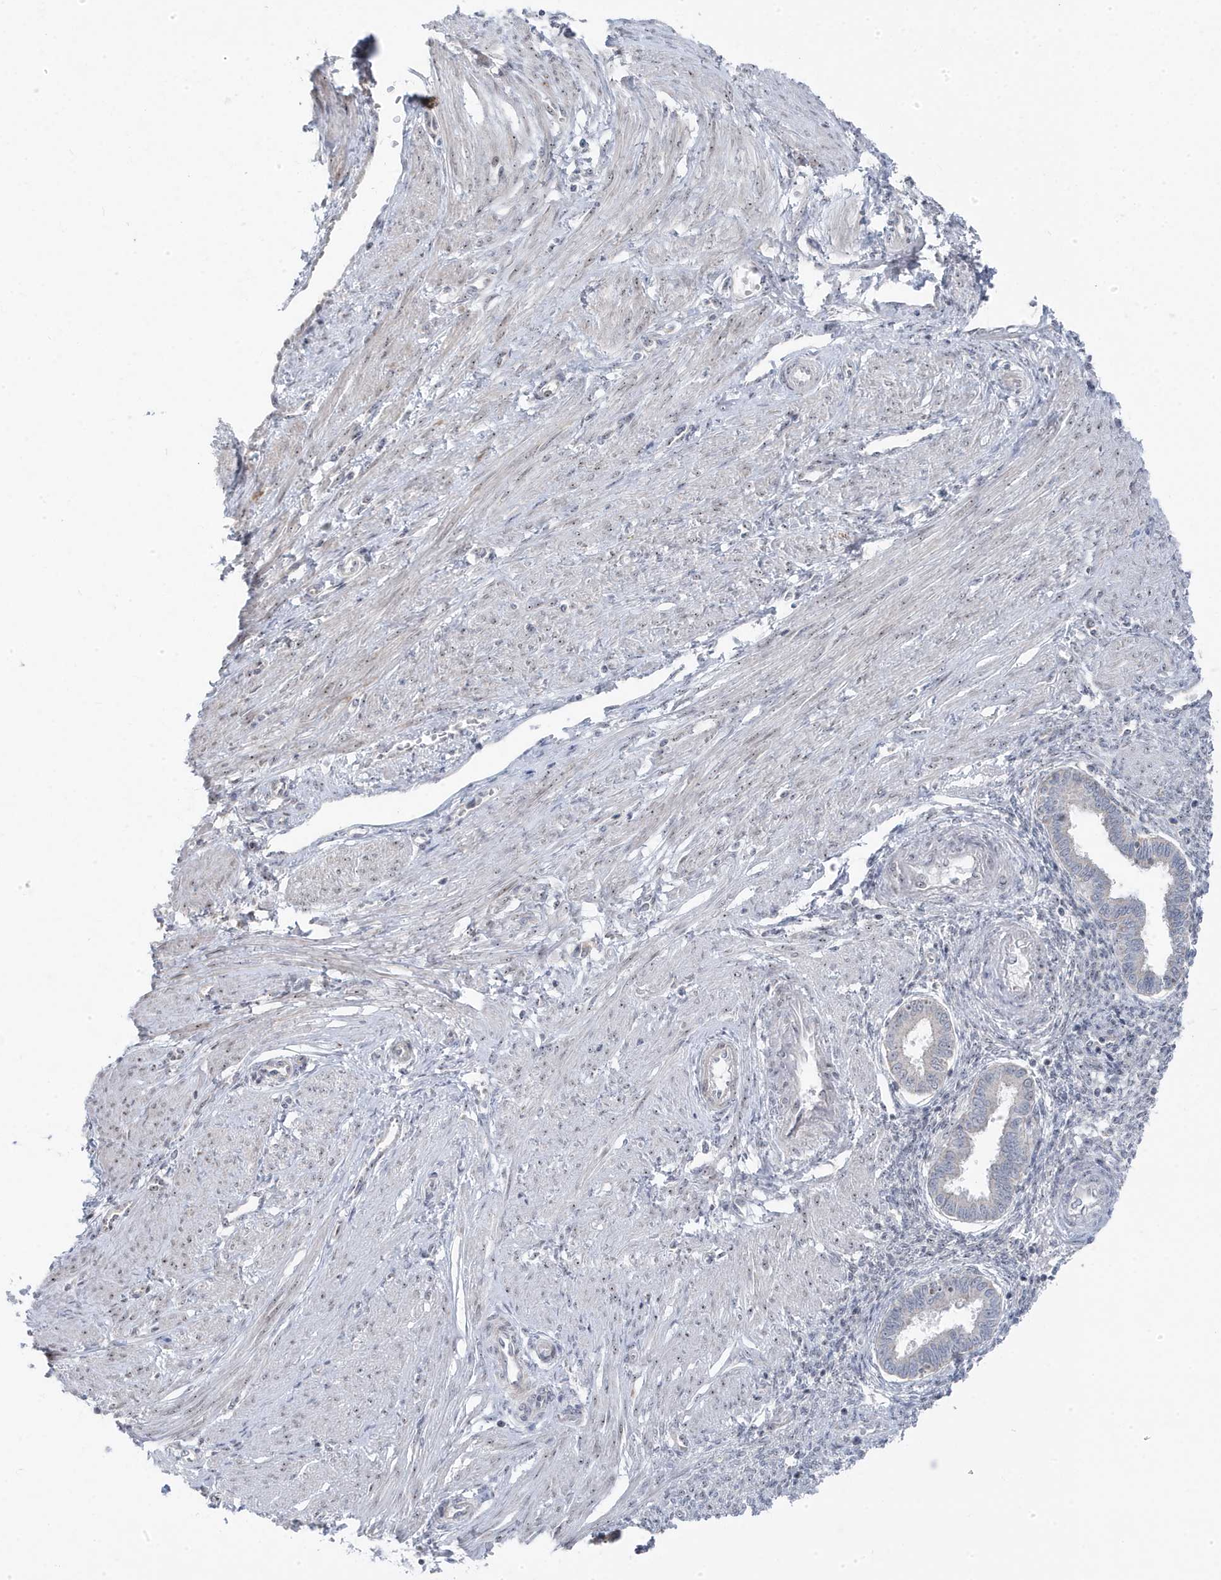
{"staining": {"intensity": "negative", "quantity": "none", "location": "none"}, "tissue": "endometrium", "cell_type": "Cells in endometrial stroma", "image_type": "normal", "snomed": [{"axis": "morphology", "description": "Normal tissue, NOS"}, {"axis": "topography", "description": "Endometrium"}], "caption": "Immunohistochemistry (IHC) of unremarkable human endometrium shows no staining in cells in endometrial stroma.", "gene": "TSEN15", "patient": {"sex": "female", "age": 33}}